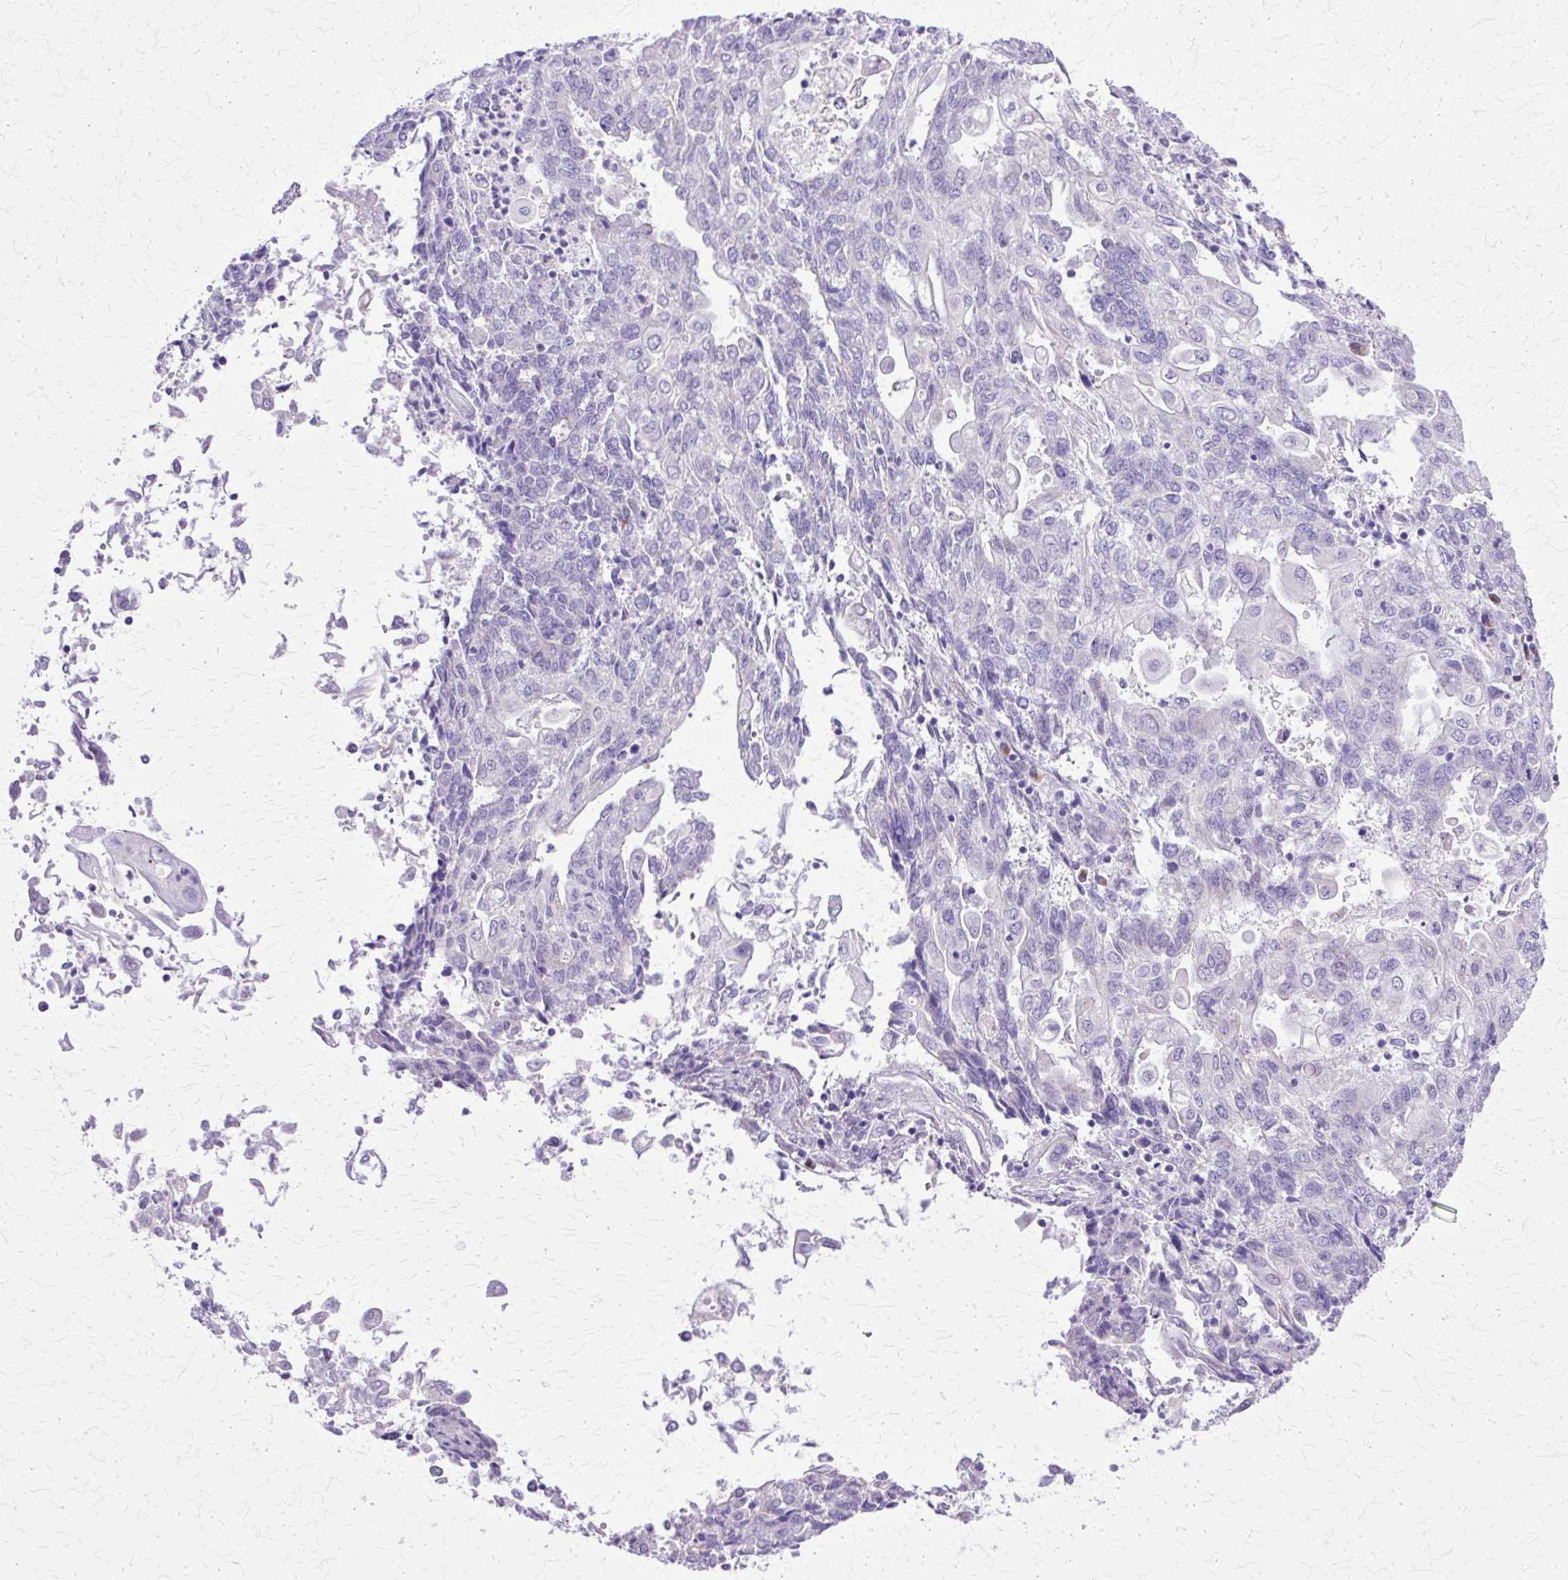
{"staining": {"intensity": "negative", "quantity": "none", "location": "none"}, "tissue": "endometrial cancer", "cell_type": "Tumor cells", "image_type": "cancer", "snomed": [{"axis": "morphology", "description": "Adenocarcinoma, NOS"}, {"axis": "topography", "description": "Endometrium"}], "caption": "Tumor cells show no significant positivity in adenocarcinoma (endometrial).", "gene": "TBC1D3G", "patient": {"sex": "female", "age": 54}}